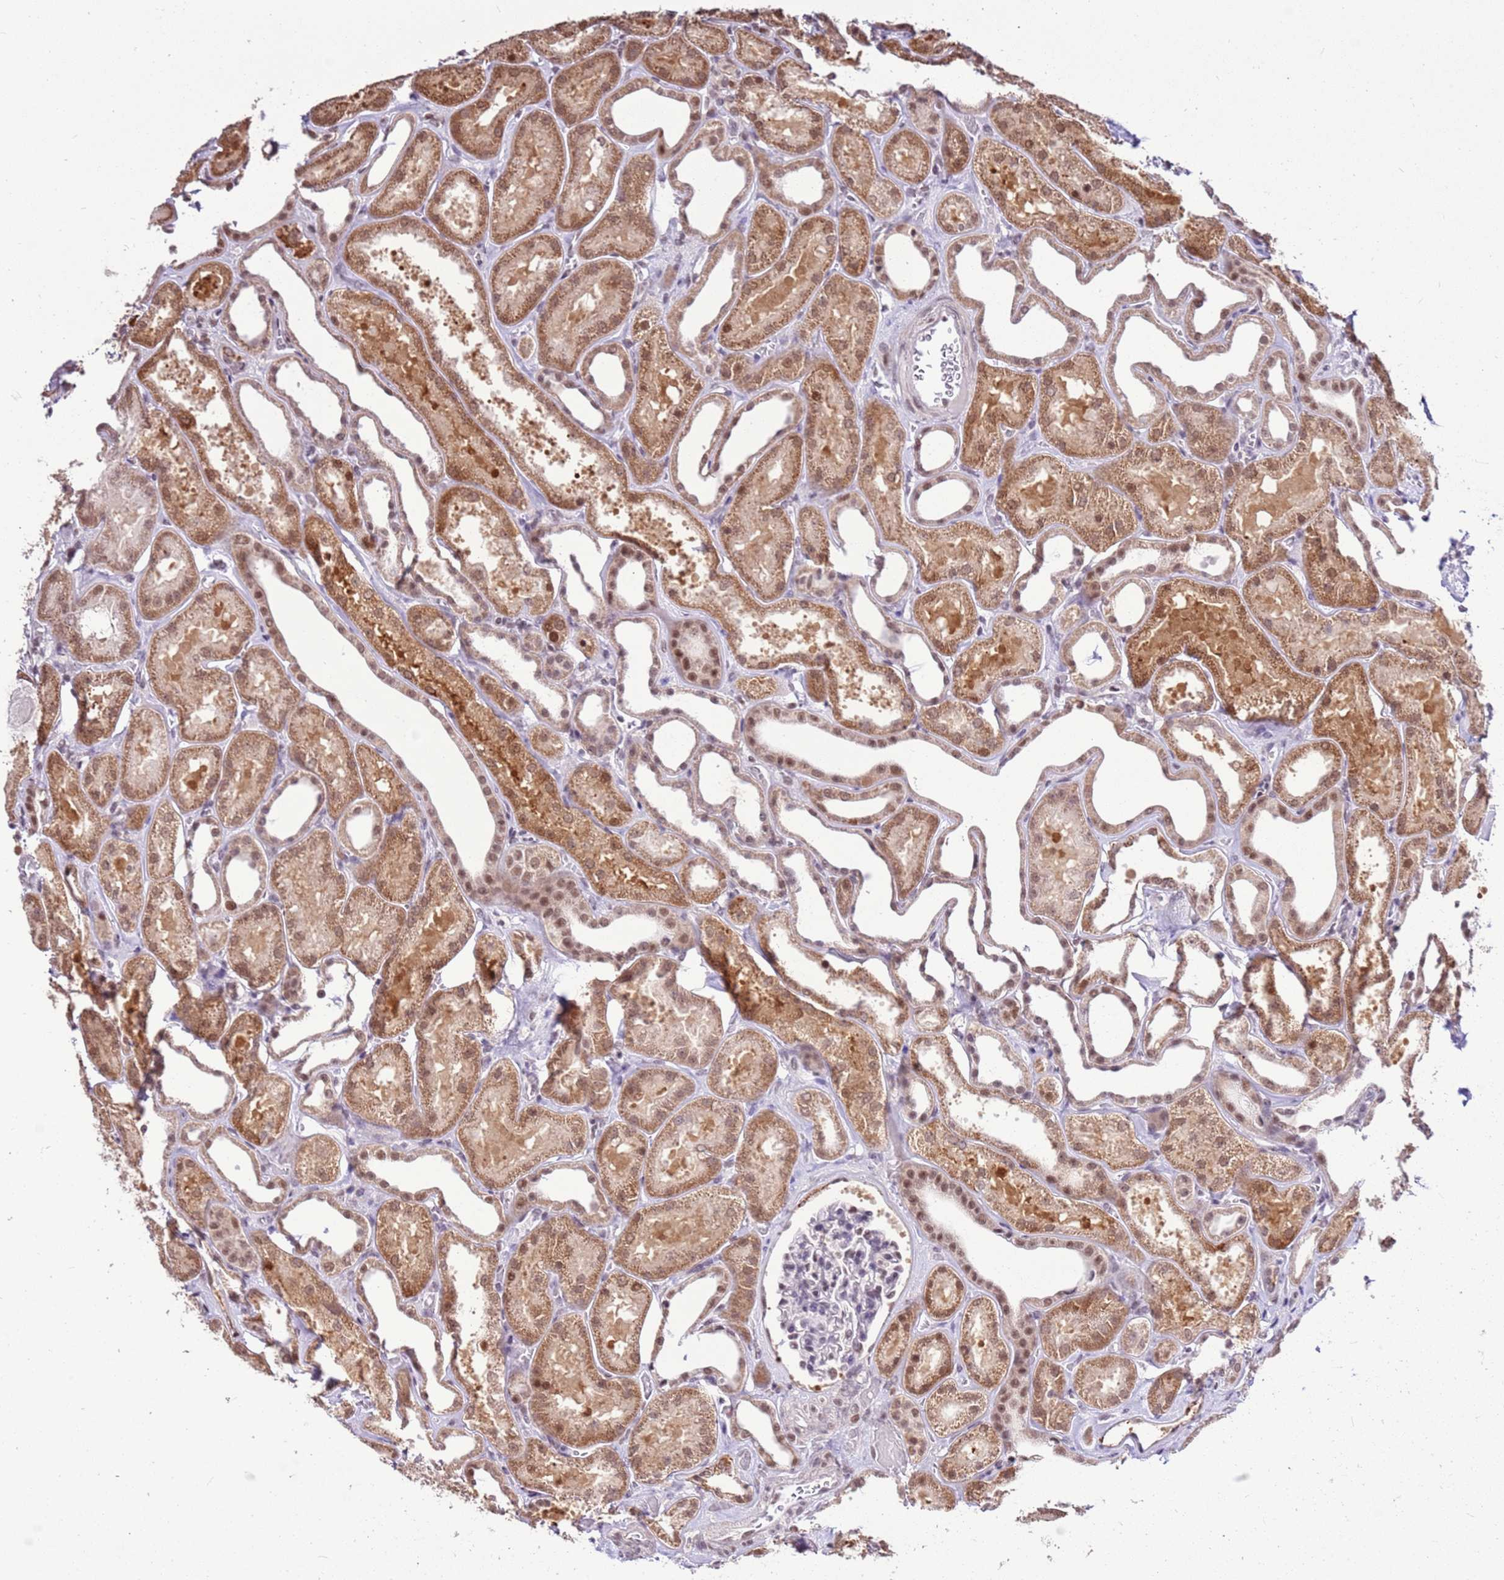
{"staining": {"intensity": "moderate", "quantity": "<25%", "location": "nuclear"}, "tissue": "kidney", "cell_type": "Cells in glomeruli", "image_type": "normal", "snomed": [{"axis": "morphology", "description": "Normal tissue, NOS"}, {"axis": "morphology", "description": "Adenocarcinoma, NOS"}, {"axis": "topography", "description": "Kidney"}], "caption": "Kidney stained for a protein (brown) shows moderate nuclear positive staining in about <25% of cells in glomeruli.", "gene": "AKAP8L", "patient": {"sex": "female", "age": 68}}